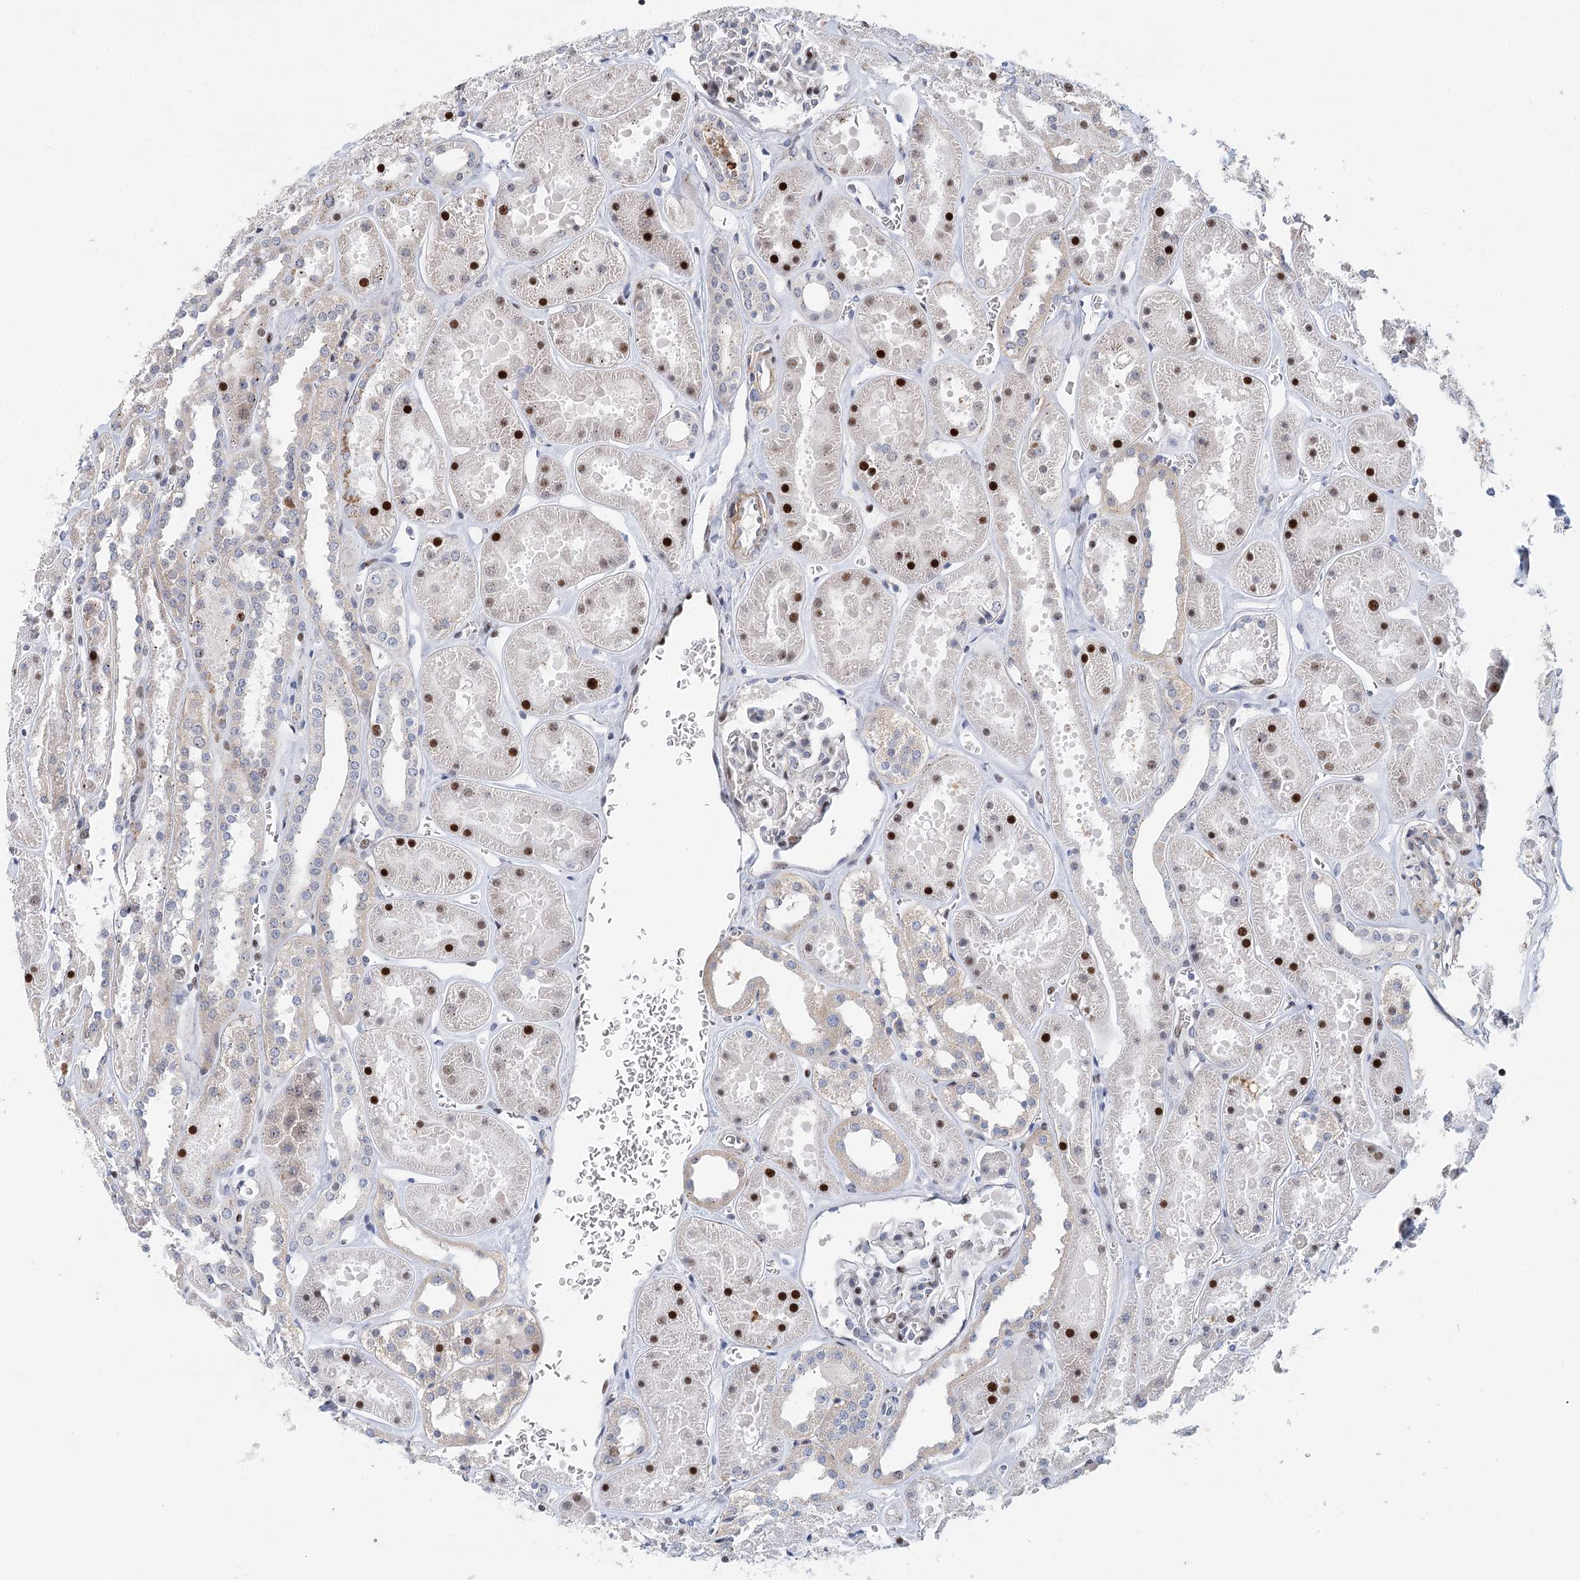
{"staining": {"intensity": "moderate", "quantity": "<25%", "location": "nuclear"}, "tissue": "kidney", "cell_type": "Cells in glomeruli", "image_type": "normal", "snomed": [{"axis": "morphology", "description": "Normal tissue, NOS"}, {"axis": "topography", "description": "Kidney"}], "caption": "Immunohistochemical staining of unremarkable human kidney displays low levels of moderate nuclear expression in approximately <25% of cells in glomeruli. Nuclei are stained in blue.", "gene": "CAMTA1", "patient": {"sex": "female", "age": 41}}